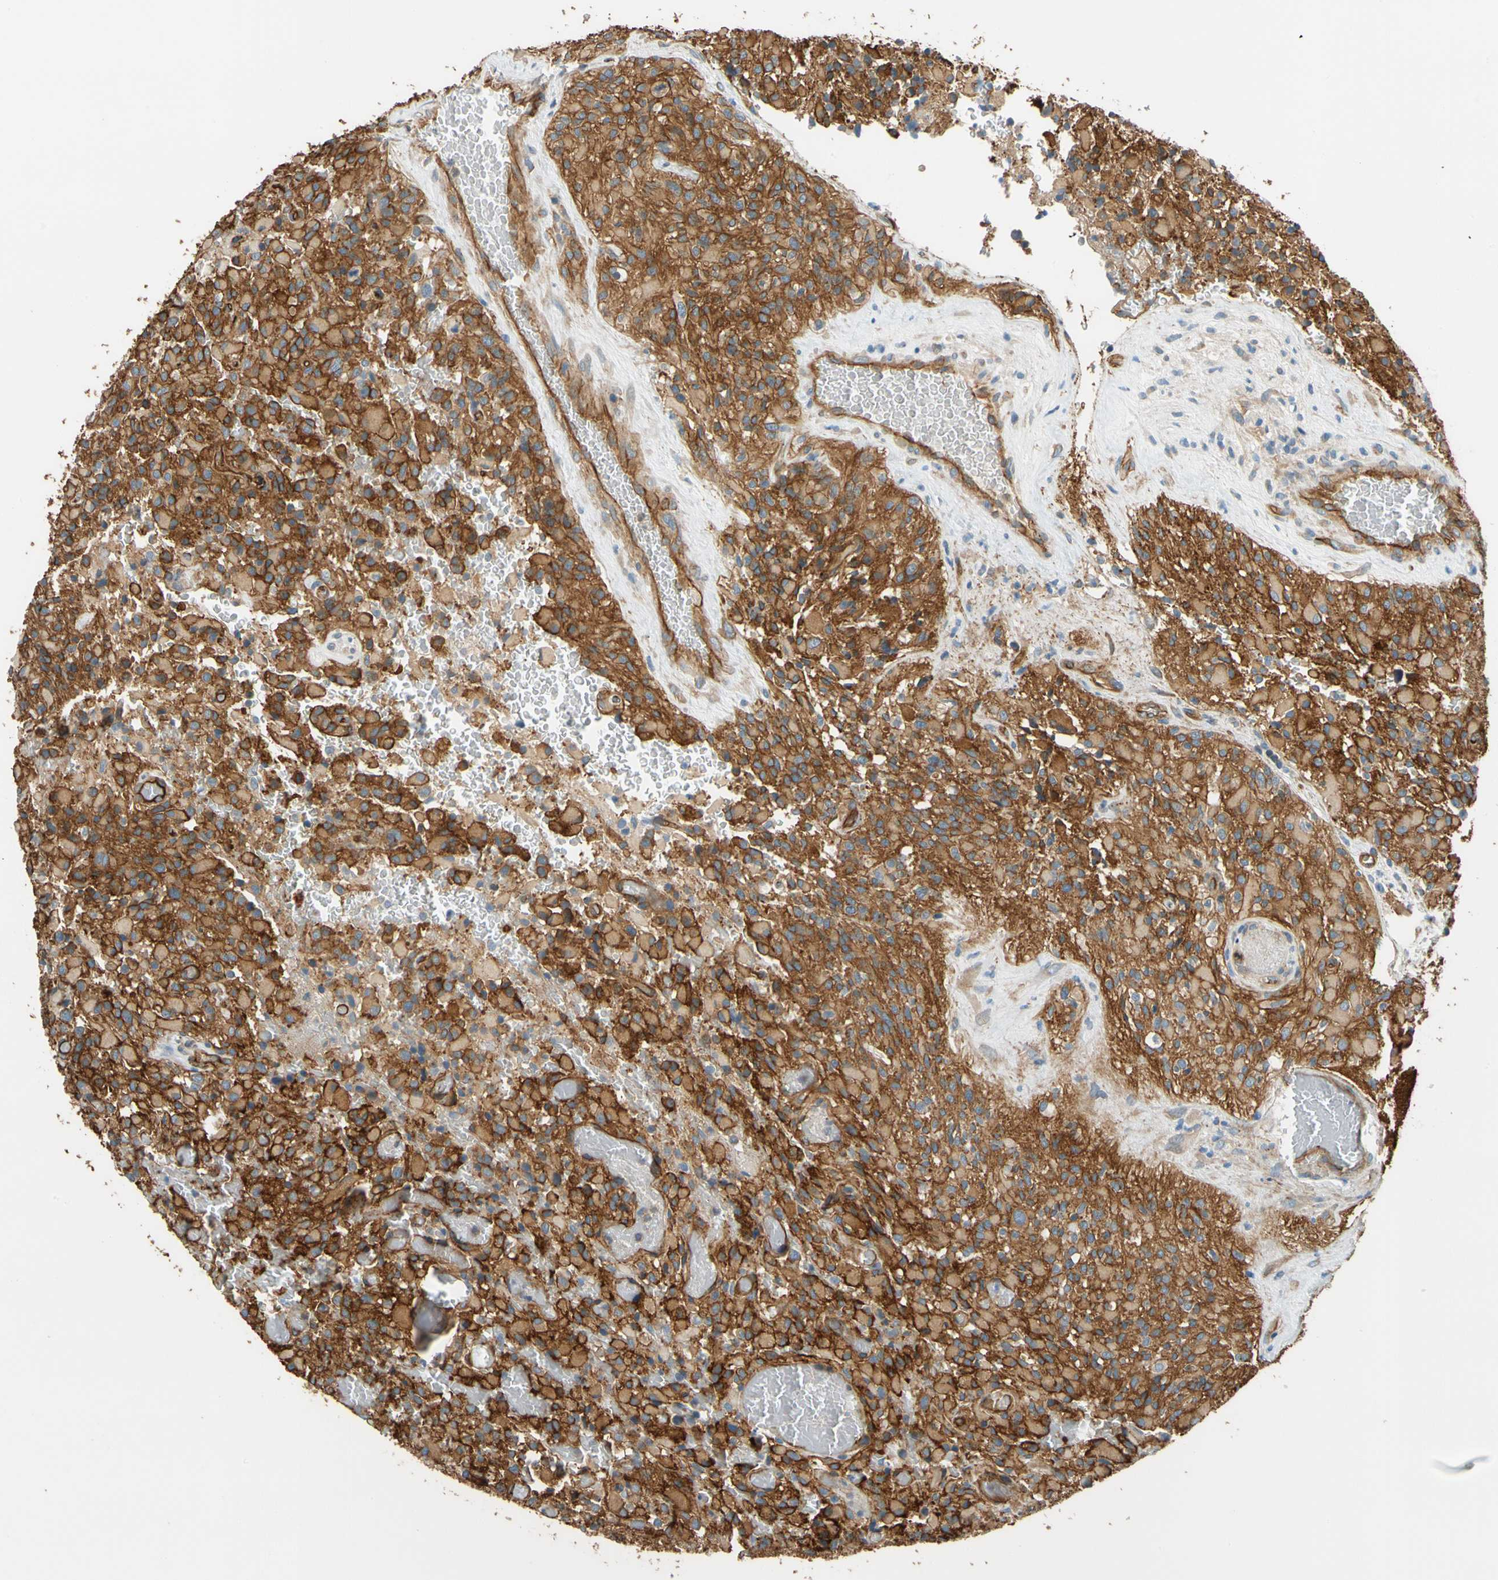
{"staining": {"intensity": "strong", "quantity": ">75%", "location": "cytoplasmic/membranous"}, "tissue": "glioma", "cell_type": "Tumor cells", "image_type": "cancer", "snomed": [{"axis": "morphology", "description": "Glioma, malignant, High grade"}, {"axis": "topography", "description": "Brain"}], "caption": "A brown stain highlights strong cytoplasmic/membranous staining of a protein in human glioma tumor cells.", "gene": "SPTAN1", "patient": {"sex": "male", "age": 71}}